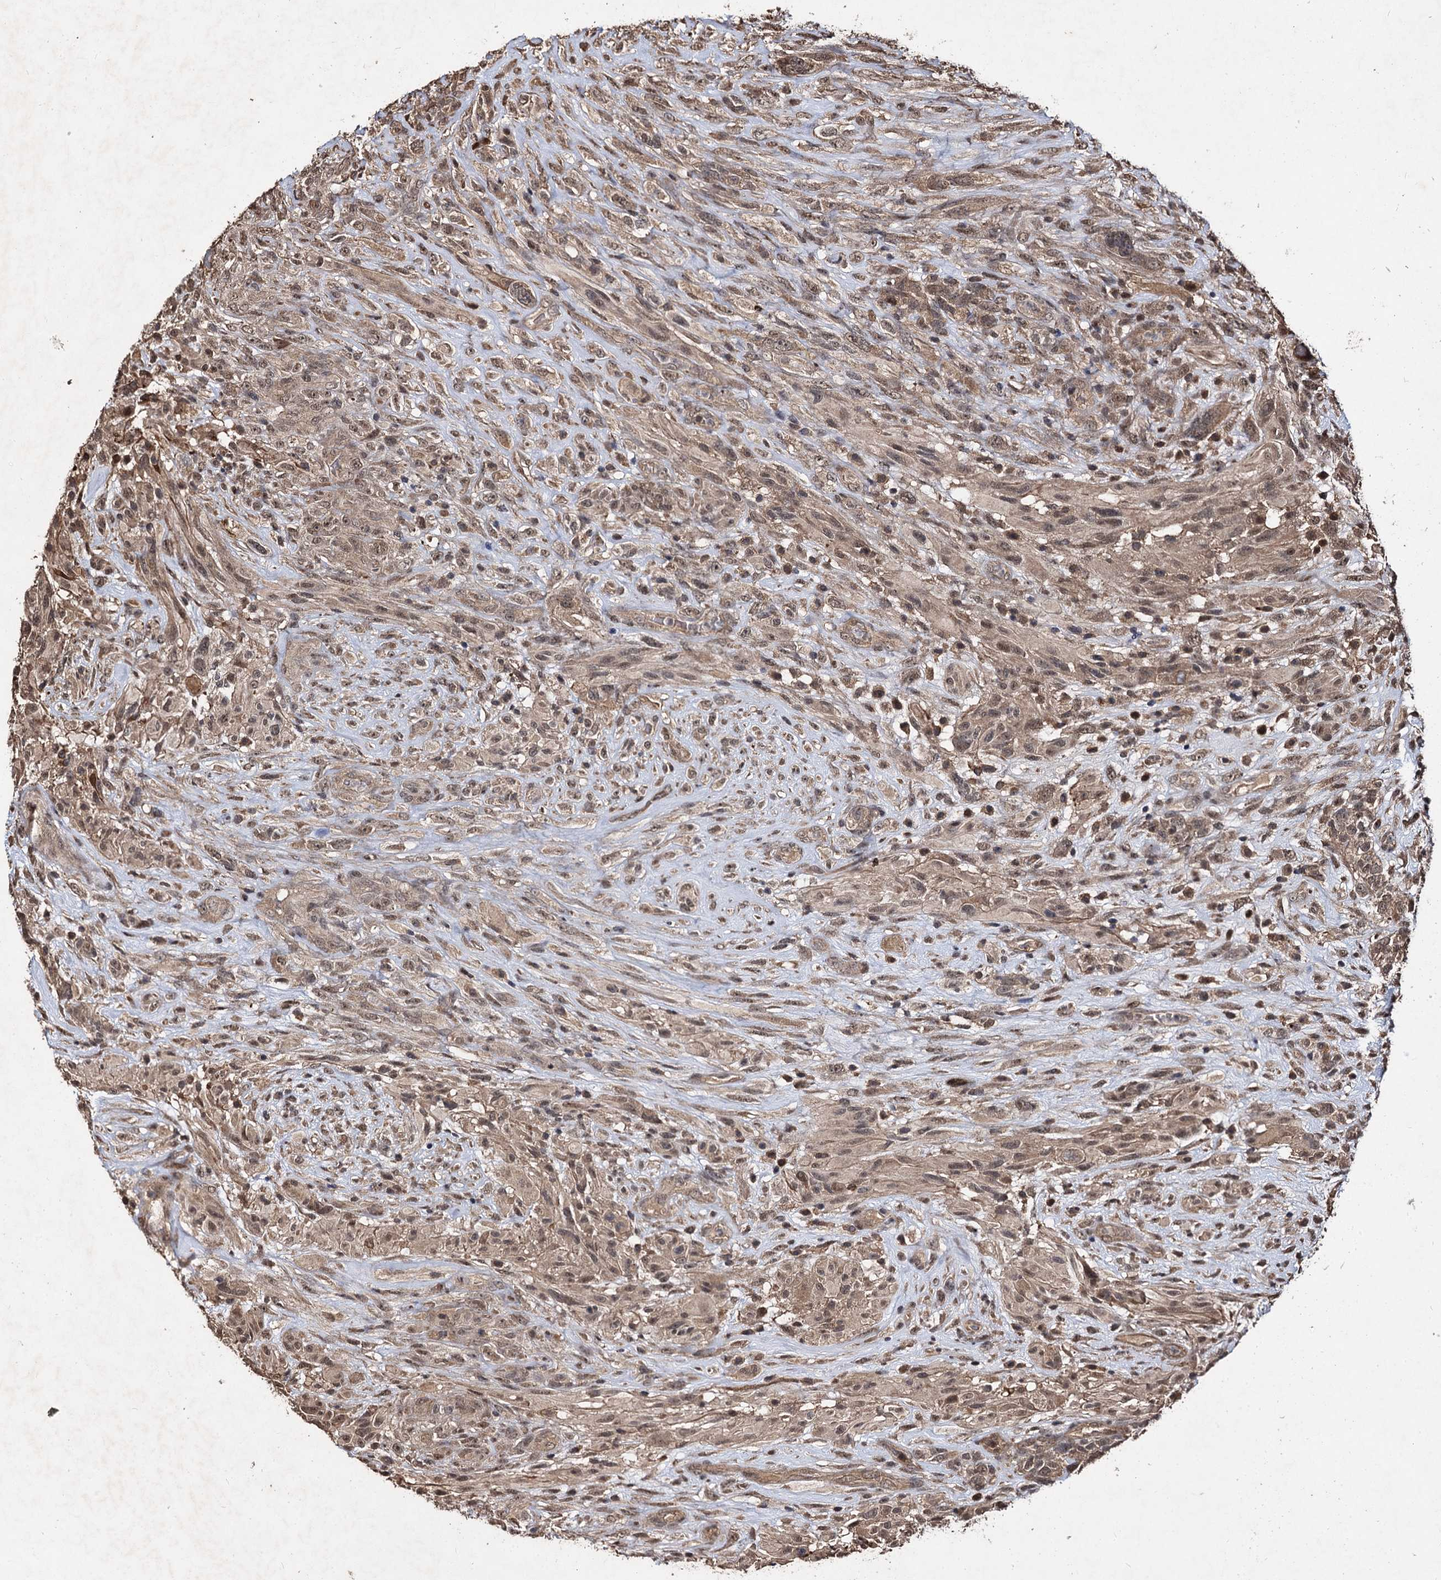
{"staining": {"intensity": "moderate", "quantity": "25%-75%", "location": "nuclear"}, "tissue": "glioma", "cell_type": "Tumor cells", "image_type": "cancer", "snomed": [{"axis": "morphology", "description": "Glioma, malignant, High grade"}, {"axis": "topography", "description": "Brain"}], "caption": "Protein staining reveals moderate nuclear positivity in about 25%-75% of tumor cells in glioma.", "gene": "SLC46A3", "patient": {"sex": "male", "age": 61}}